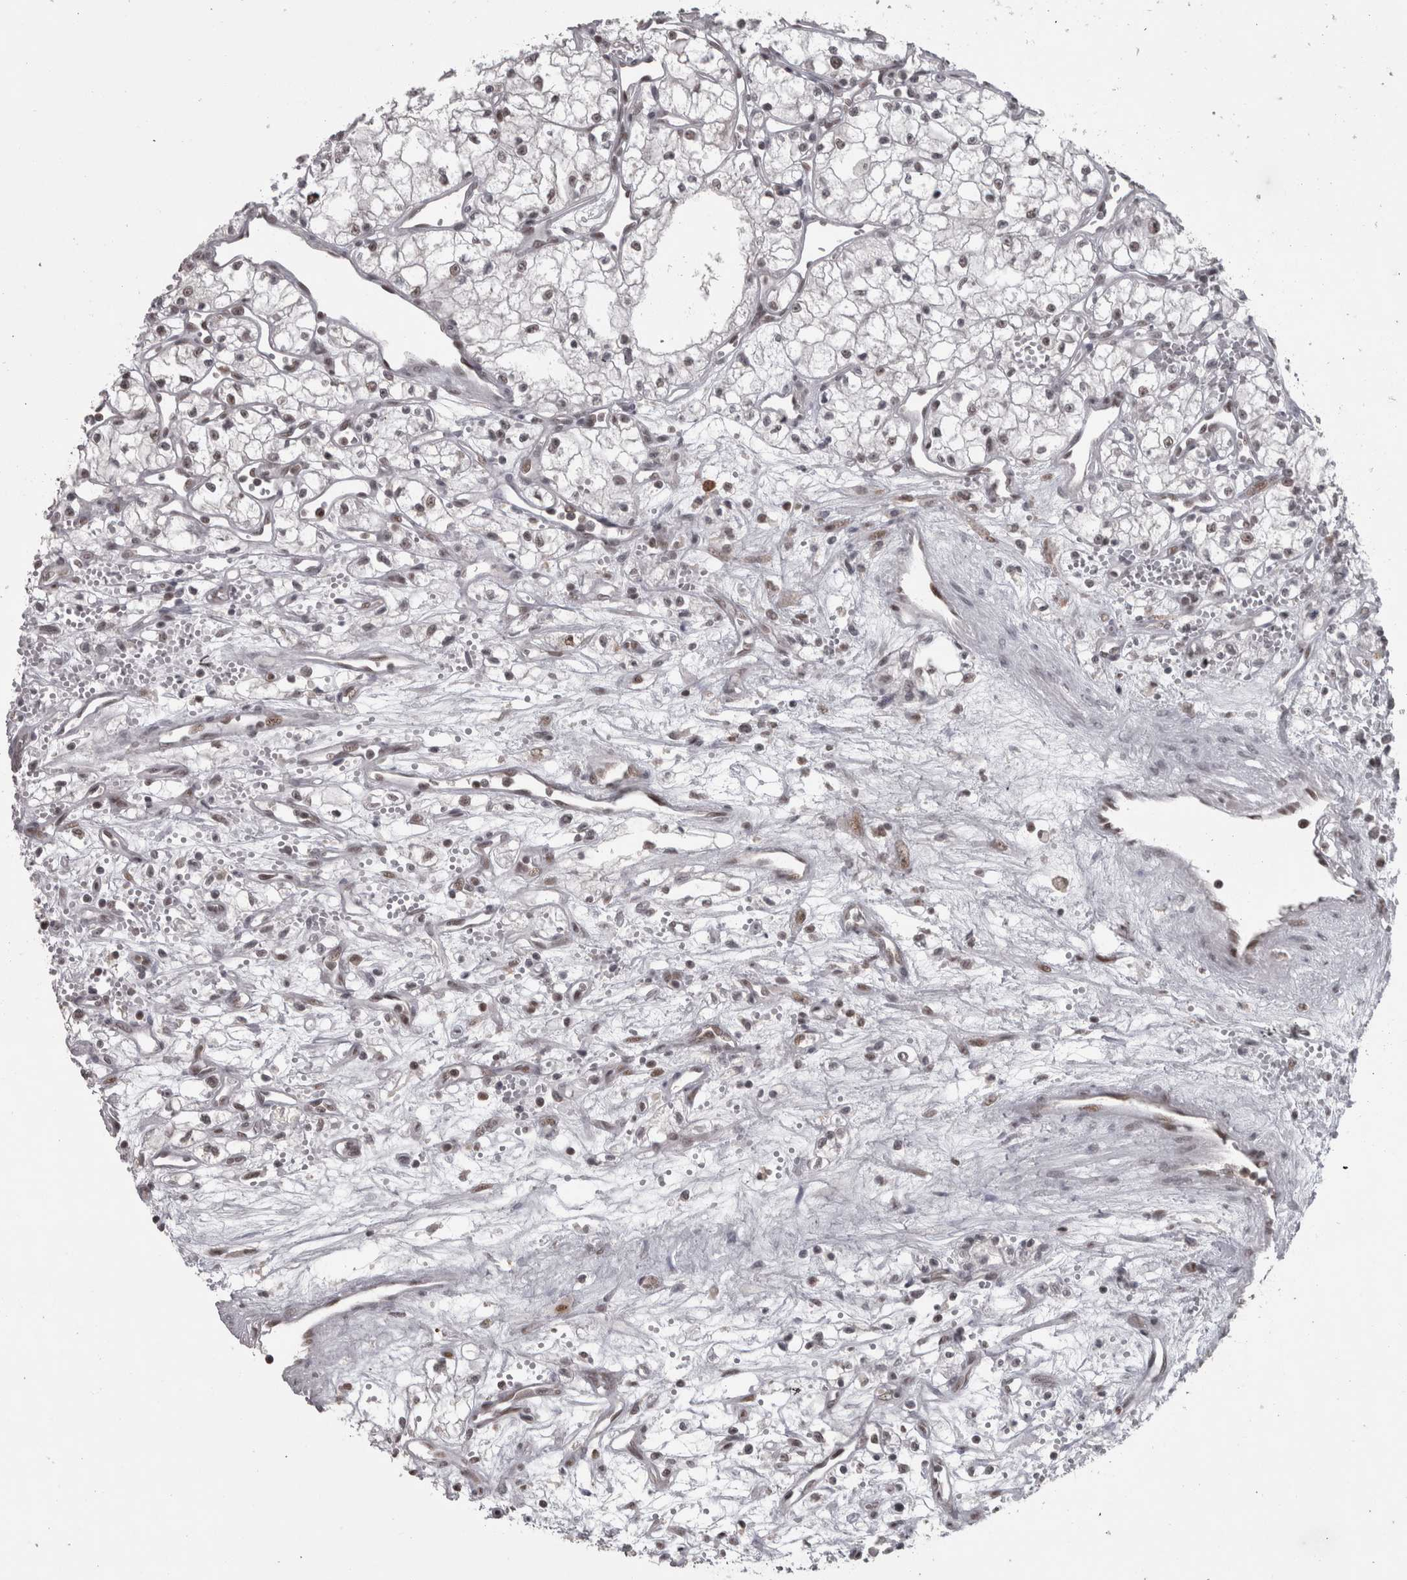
{"staining": {"intensity": "weak", "quantity": "<25%", "location": "nuclear"}, "tissue": "renal cancer", "cell_type": "Tumor cells", "image_type": "cancer", "snomed": [{"axis": "morphology", "description": "Adenocarcinoma, NOS"}, {"axis": "topography", "description": "Kidney"}], "caption": "Renal cancer (adenocarcinoma) was stained to show a protein in brown. There is no significant staining in tumor cells.", "gene": "MICU3", "patient": {"sex": "male", "age": 59}}